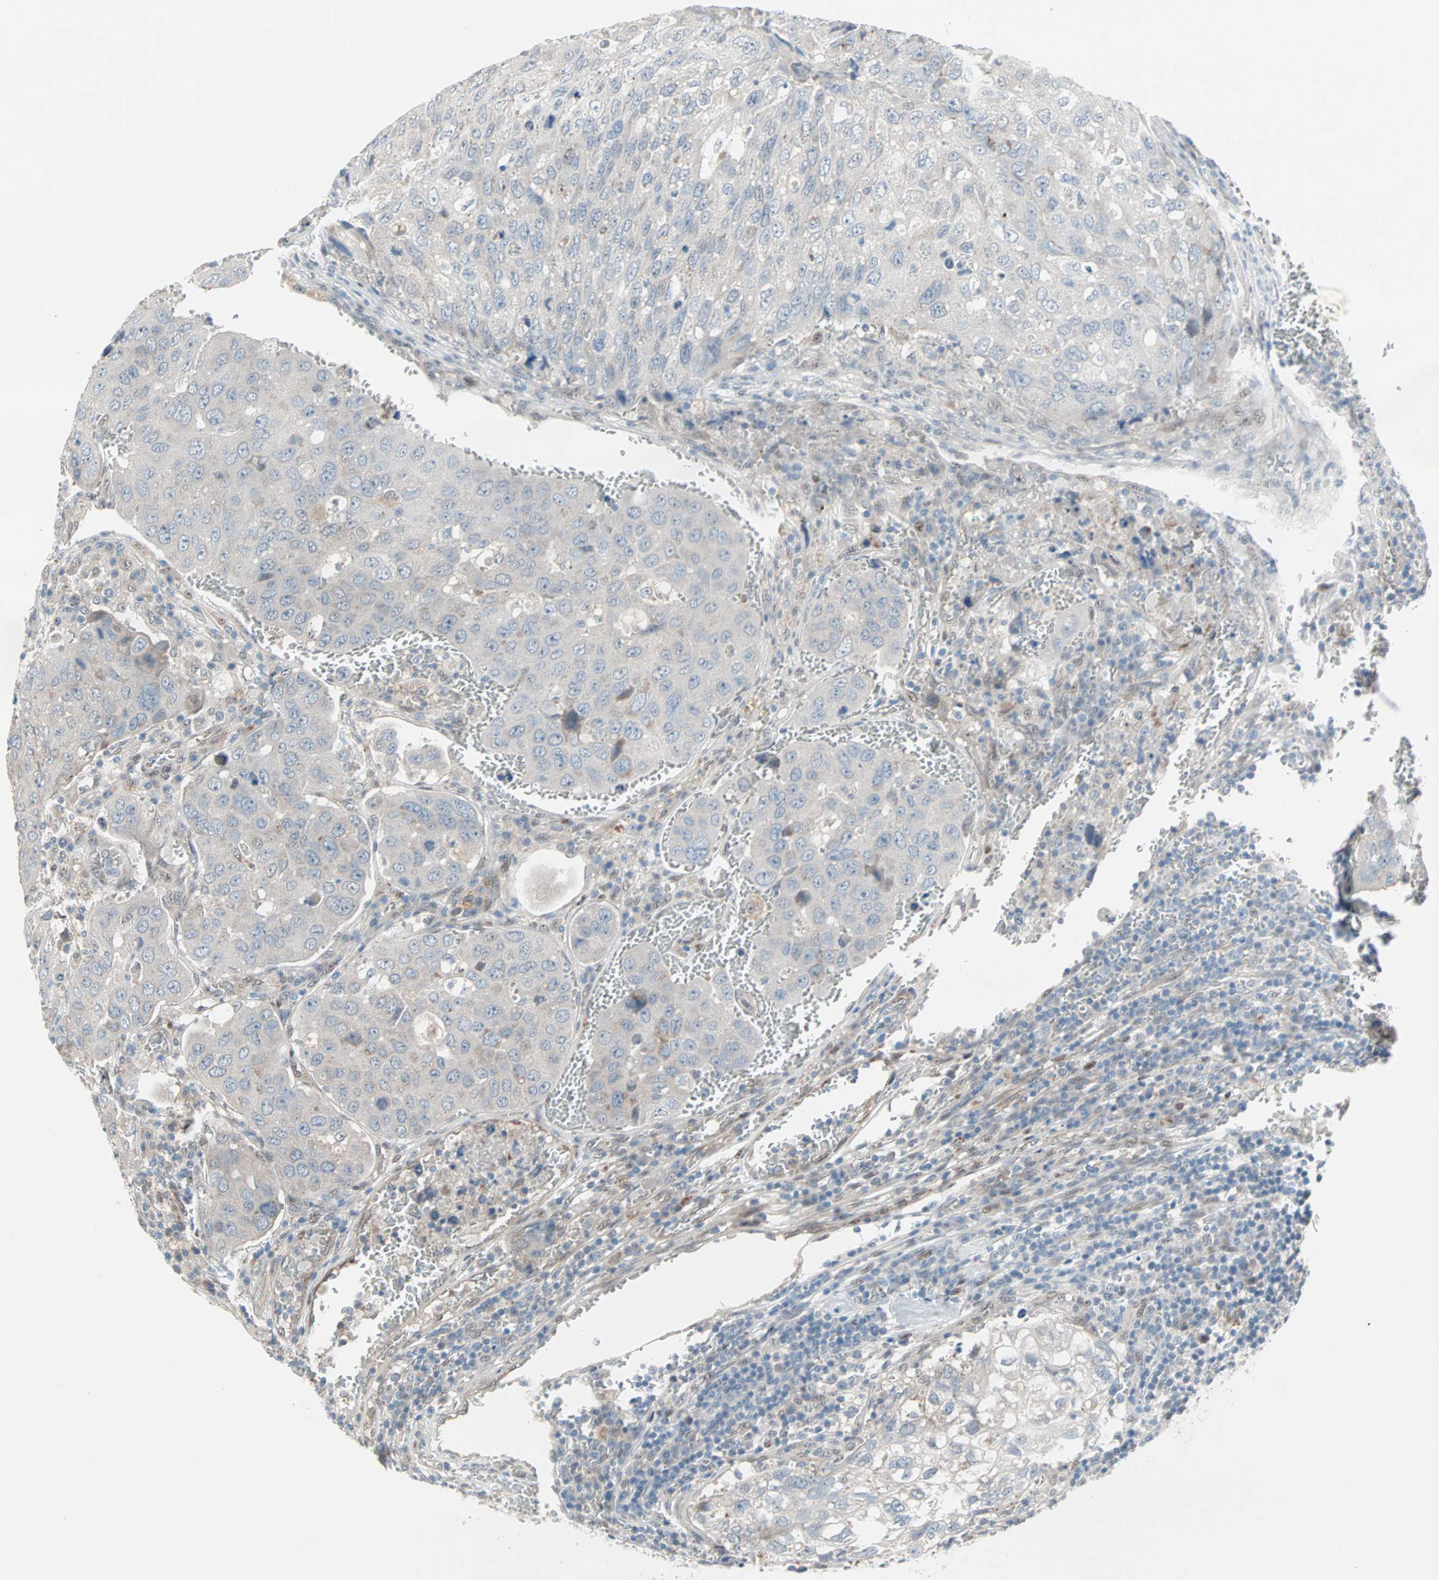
{"staining": {"intensity": "negative", "quantity": "none", "location": "none"}, "tissue": "urothelial cancer", "cell_type": "Tumor cells", "image_type": "cancer", "snomed": [{"axis": "morphology", "description": "Urothelial carcinoma, High grade"}, {"axis": "topography", "description": "Lymph node"}, {"axis": "topography", "description": "Urinary bladder"}], "caption": "A histopathology image of human urothelial cancer is negative for staining in tumor cells. (DAB (3,3'-diaminobenzidine) immunohistochemistry visualized using brightfield microscopy, high magnification).", "gene": "CAND2", "patient": {"sex": "male", "age": 51}}